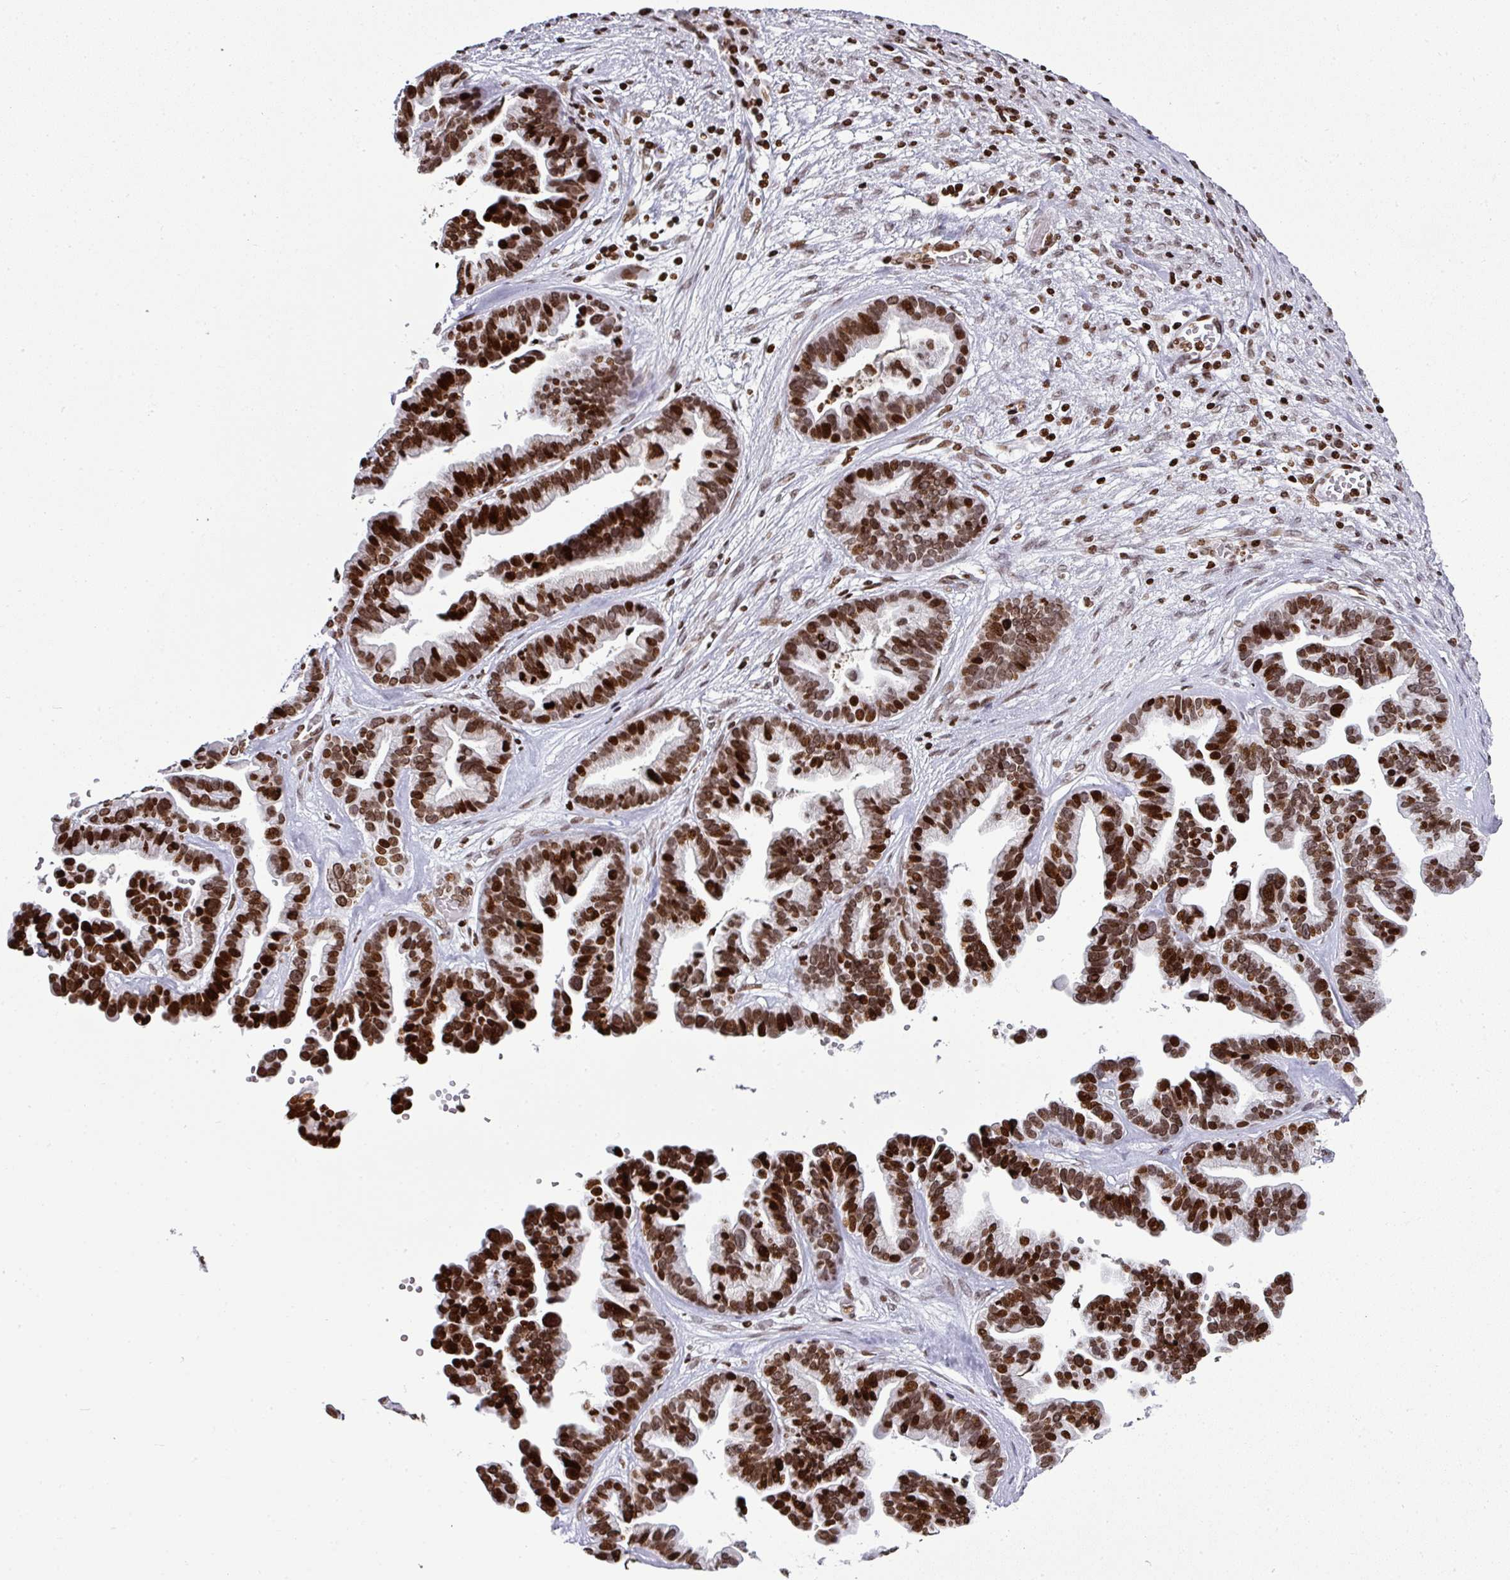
{"staining": {"intensity": "strong", "quantity": ">75%", "location": "nuclear"}, "tissue": "ovarian cancer", "cell_type": "Tumor cells", "image_type": "cancer", "snomed": [{"axis": "morphology", "description": "Cystadenocarcinoma, serous, NOS"}, {"axis": "topography", "description": "Ovary"}], "caption": "This is an image of immunohistochemistry staining of ovarian cancer, which shows strong positivity in the nuclear of tumor cells.", "gene": "RASL11A", "patient": {"sex": "female", "age": 56}}